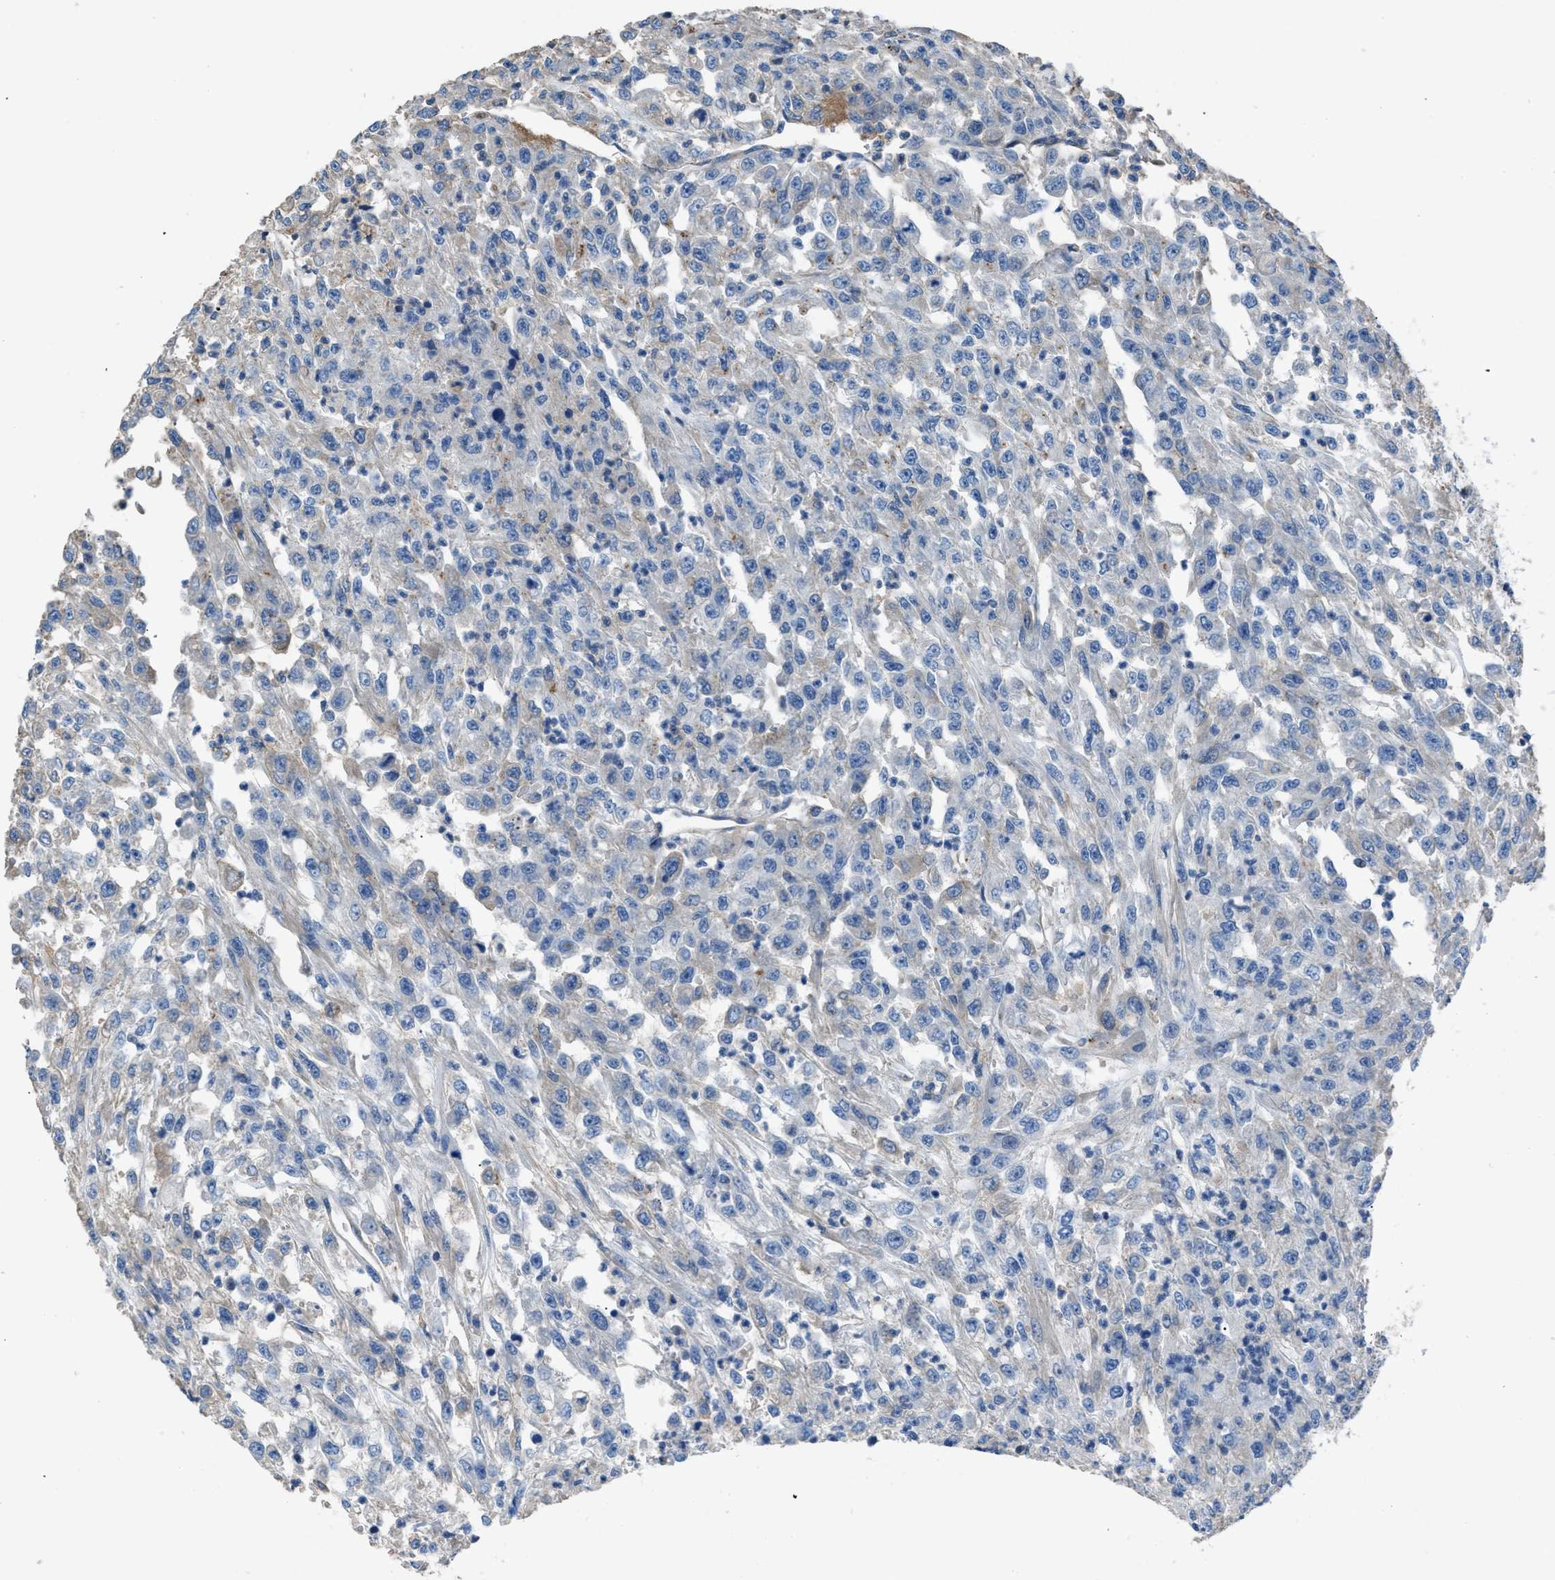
{"staining": {"intensity": "negative", "quantity": "none", "location": "none"}, "tissue": "urothelial cancer", "cell_type": "Tumor cells", "image_type": "cancer", "snomed": [{"axis": "morphology", "description": "Urothelial carcinoma, High grade"}, {"axis": "topography", "description": "Urinary bladder"}], "caption": "There is no significant positivity in tumor cells of urothelial cancer.", "gene": "SGCZ", "patient": {"sex": "male", "age": 46}}